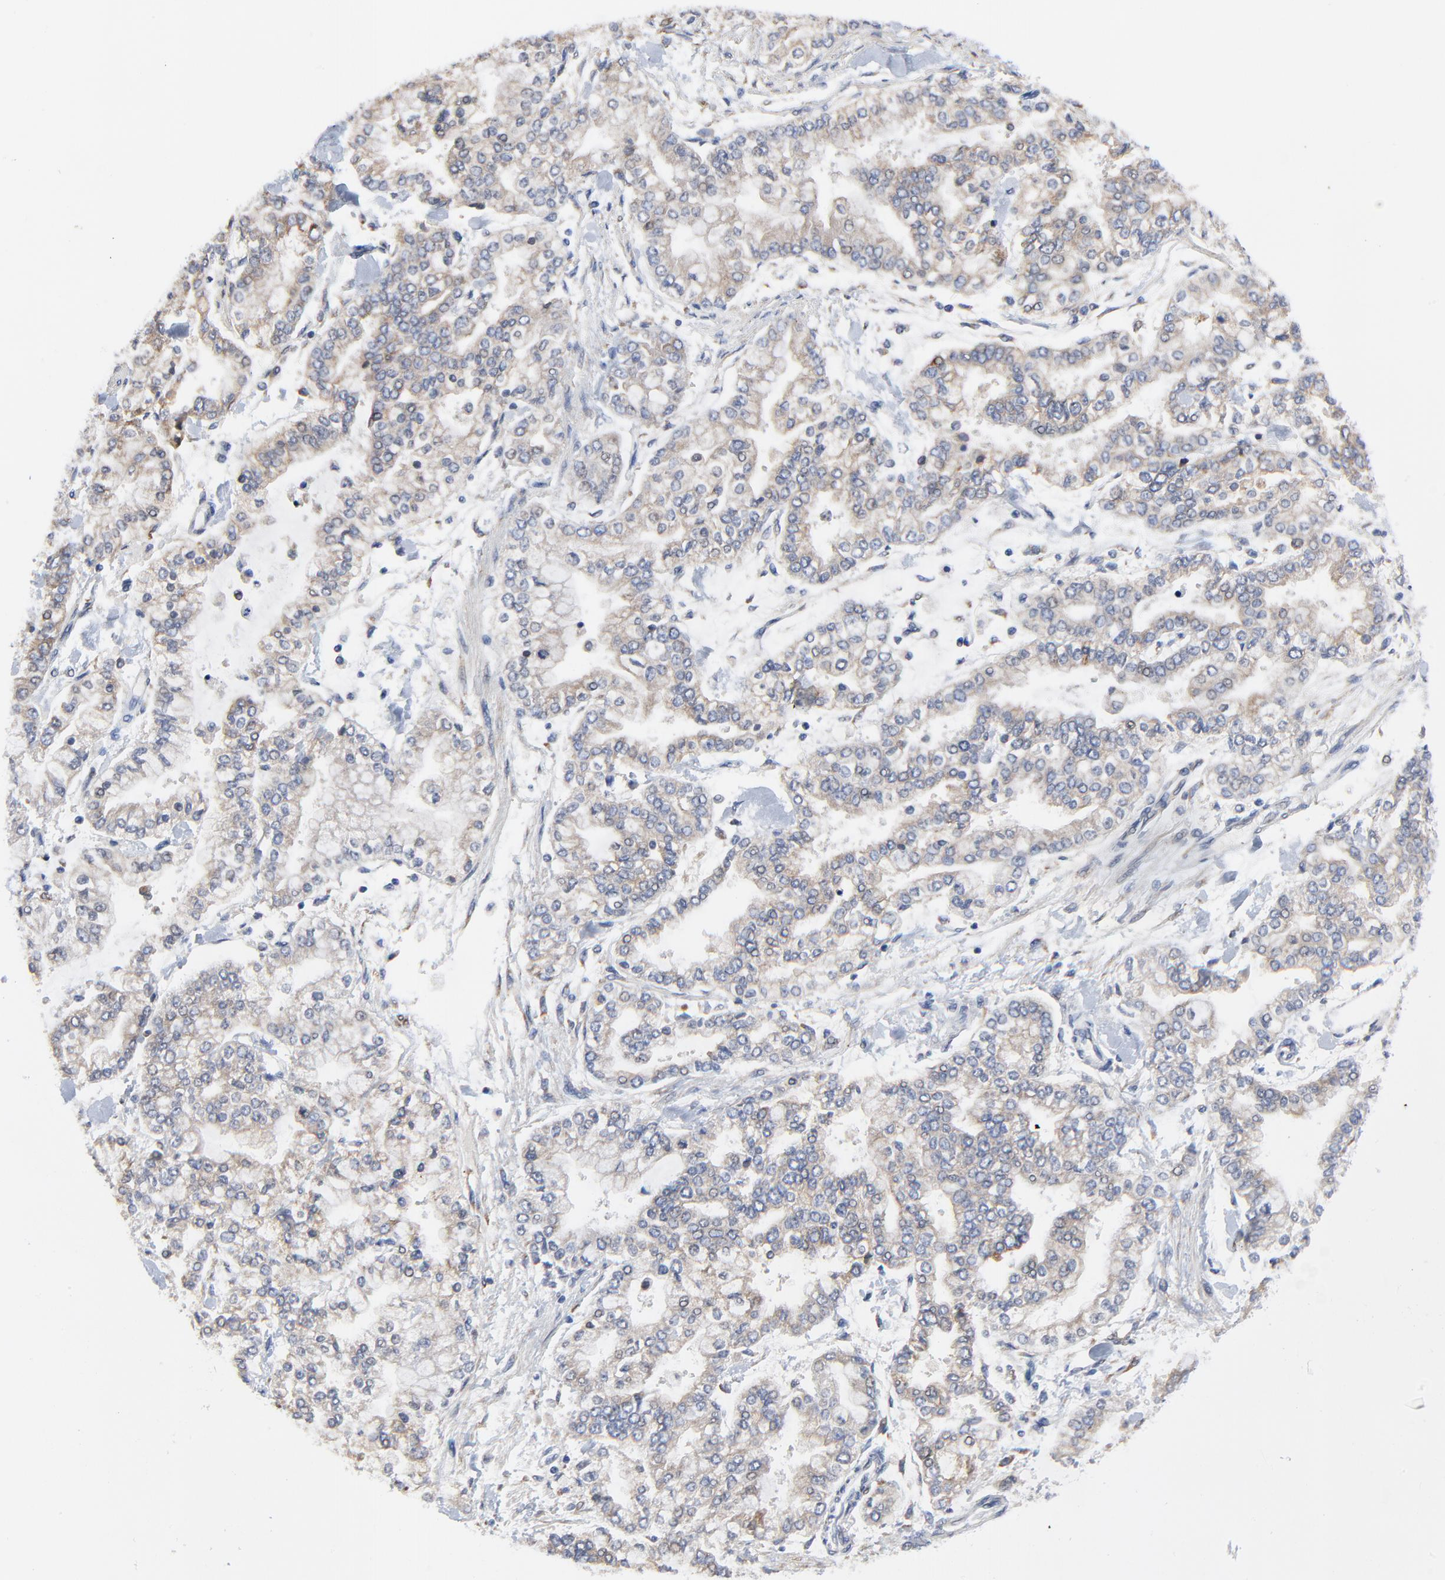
{"staining": {"intensity": "moderate", "quantity": "25%-75%", "location": "cytoplasmic/membranous"}, "tissue": "stomach cancer", "cell_type": "Tumor cells", "image_type": "cancer", "snomed": [{"axis": "morphology", "description": "Normal tissue, NOS"}, {"axis": "morphology", "description": "Adenocarcinoma, NOS"}, {"axis": "topography", "description": "Stomach, upper"}, {"axis": "topography", "description": "Stomach"}], "caption": "Human stomach cancer (adenocarcinoma) stained with a protein marker shows moderate staining in tumor cells.", "gene": "VAV2", "patient": {"sex": "male", "age": 76}}